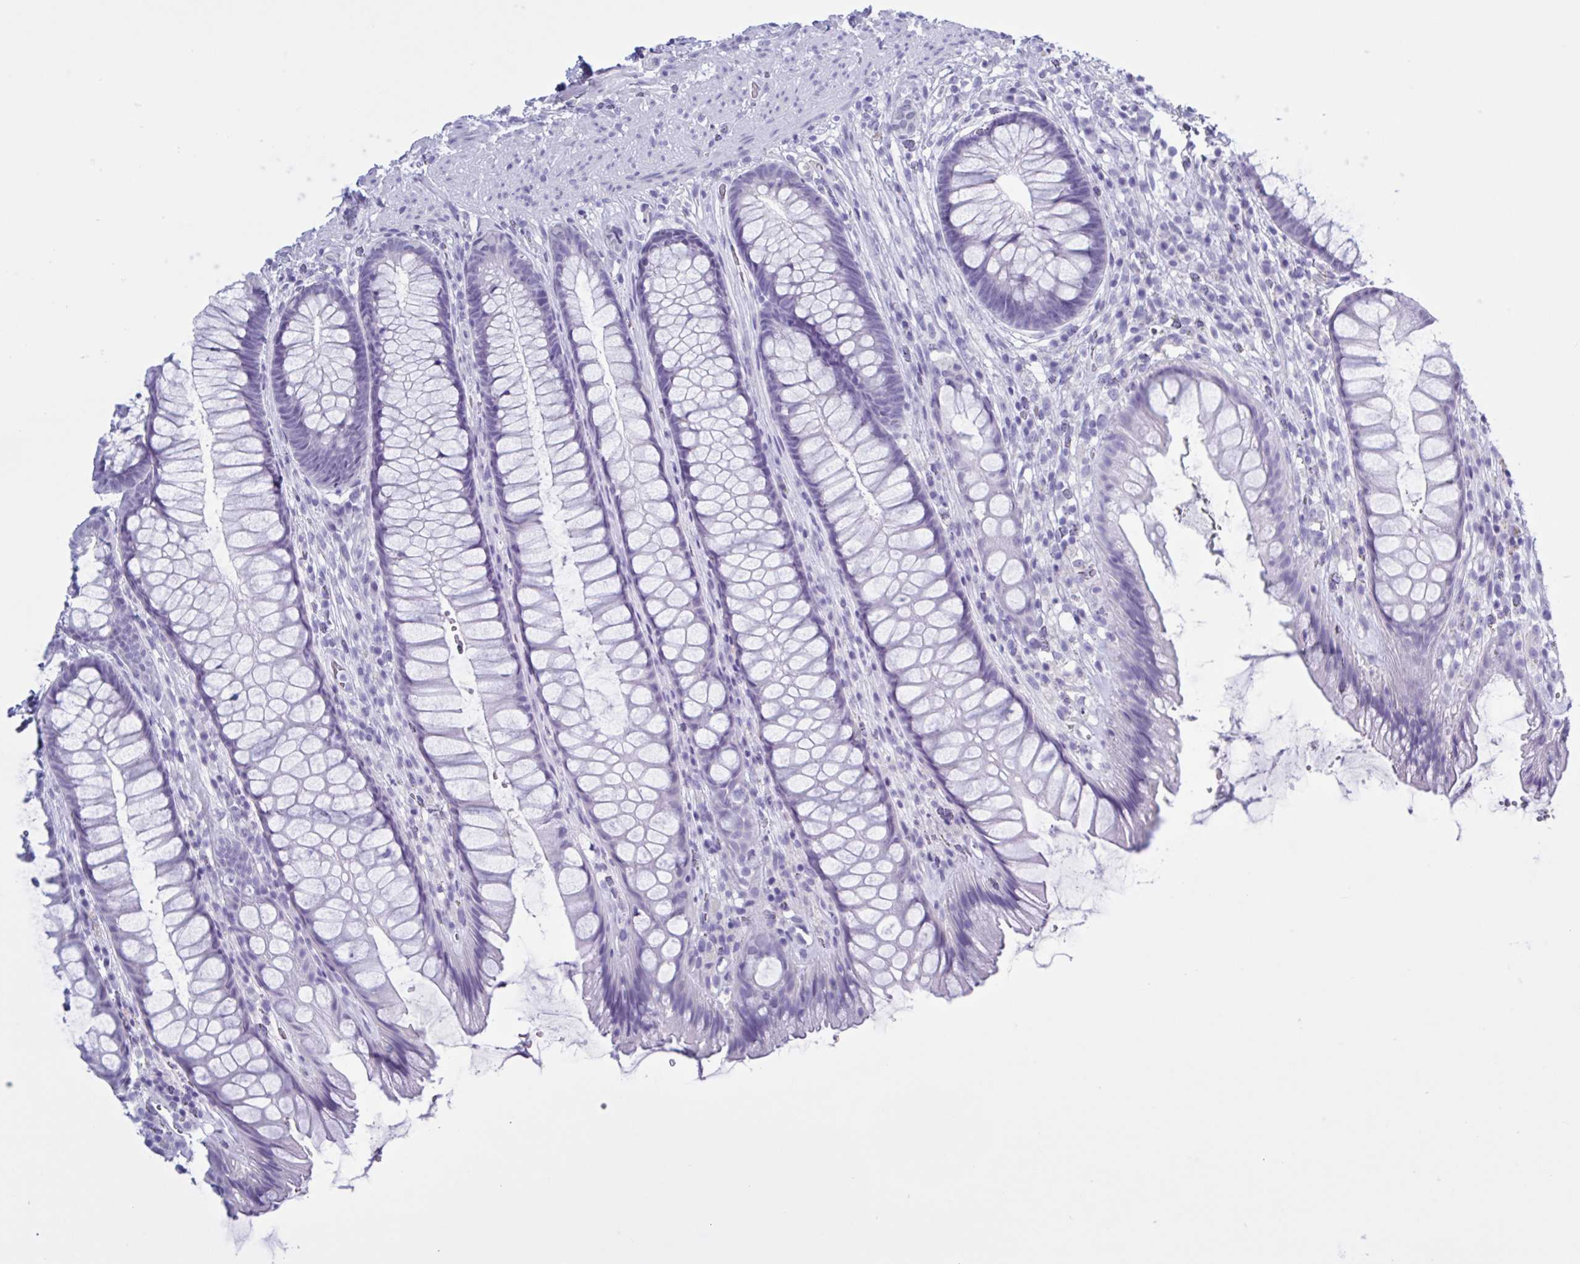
{"staining": {"intensity": "negative", "quantity": "none", "location": "none"}, "tissue": "rectum", "cell_type": "Glandular cells", "image_type": "normal", "snomed": [{"axis": "morphology", "description": "Normal tissue, NOS"}, {"axis": "topography", "description": "Rectum"}], "caption": "The micrograph reveals no staining of glandular cells in normal rectum. (IHC, brightfield microscopy, high magnification).", "gene": "USP35", "patient": {"sex": "male", "age": 53}}